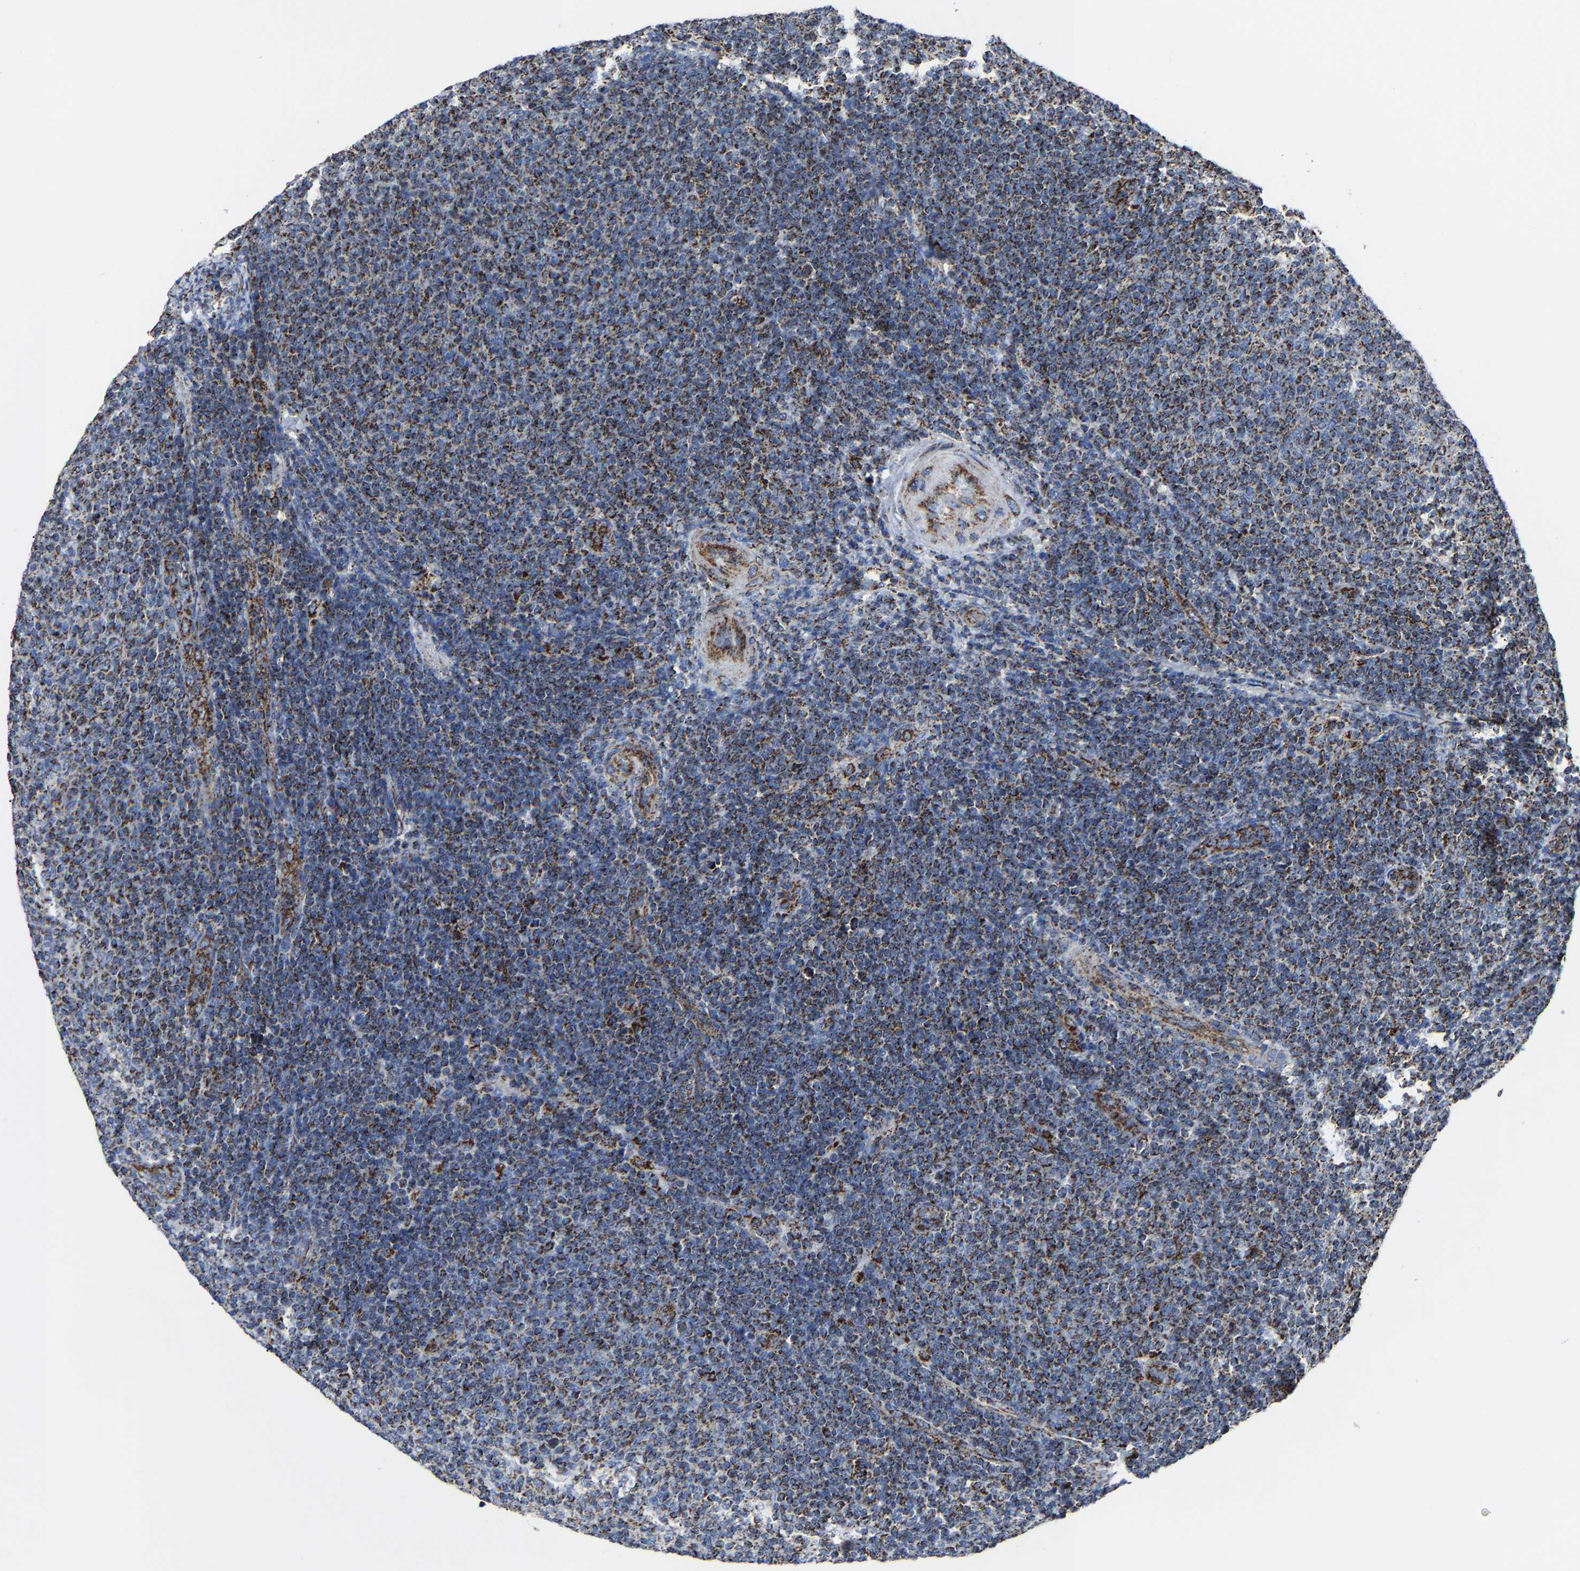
{"staining": {"intensity": "strong", "quantity": ">75%", "location": "cytoplasmic/membranous"}, "tissue": "lymphoma", "cell_type": "Tumor cells", "image_type": "cancer", "snomed": [{"axis": "morphology", "description": "Malignant lymphoma, non-Hodgkin's type, Low grade"}, {"axis": "topography", "description": "Lymph node"}], "caption": "This histopathology image displays immunohistochemistry staining of human lymphoma, with high strong cytoplasmic/membranous expression in about >75% of tumor cells.", "gene": "NDUFV3", "patient": {"sex": "male", "age": 66}}